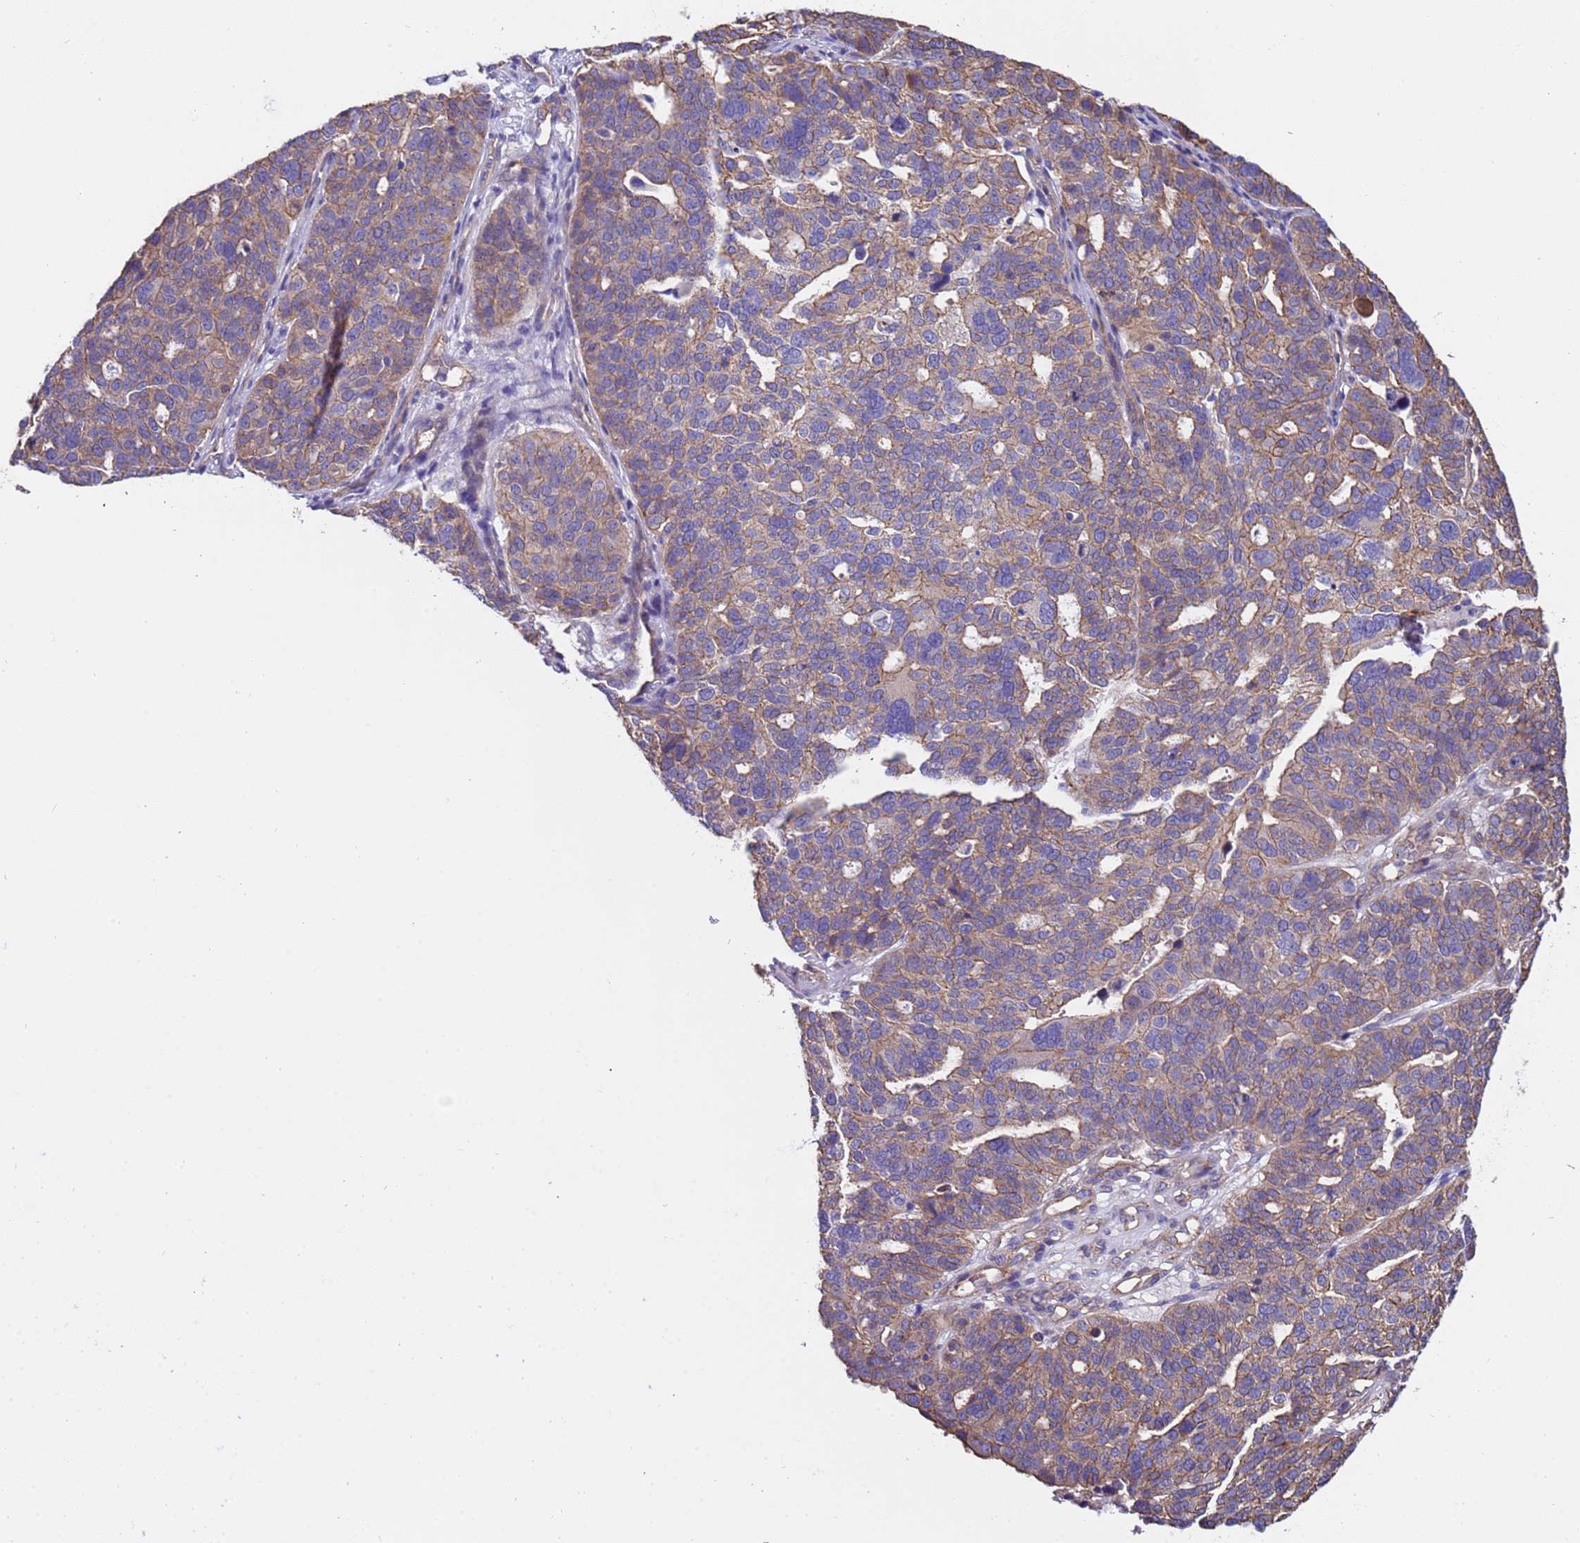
{"staining": {"intensity": "moderate", "quantity": "<25%", "location": "cytoplasmic/membranous"}, "tissue": "ovarian cancer", "cell_type": "Tumor cells", "image_type": "cancer", "snomed": [{"axis": "morphology", "description": "Cystadenocarcinoma, serous, NOS"}, {"axis": "topography", "description": "Ovary"}], "caption": "Immunohistochemistry (IHC) of human serous cystadenocarcinoma (ovarian) shows low levels of moderate cytoplasmic/membranous positivity in approximately <25% of tumor cells.", "gene": "ZNF248", "patient": {"sex": "female", "age": 59}}